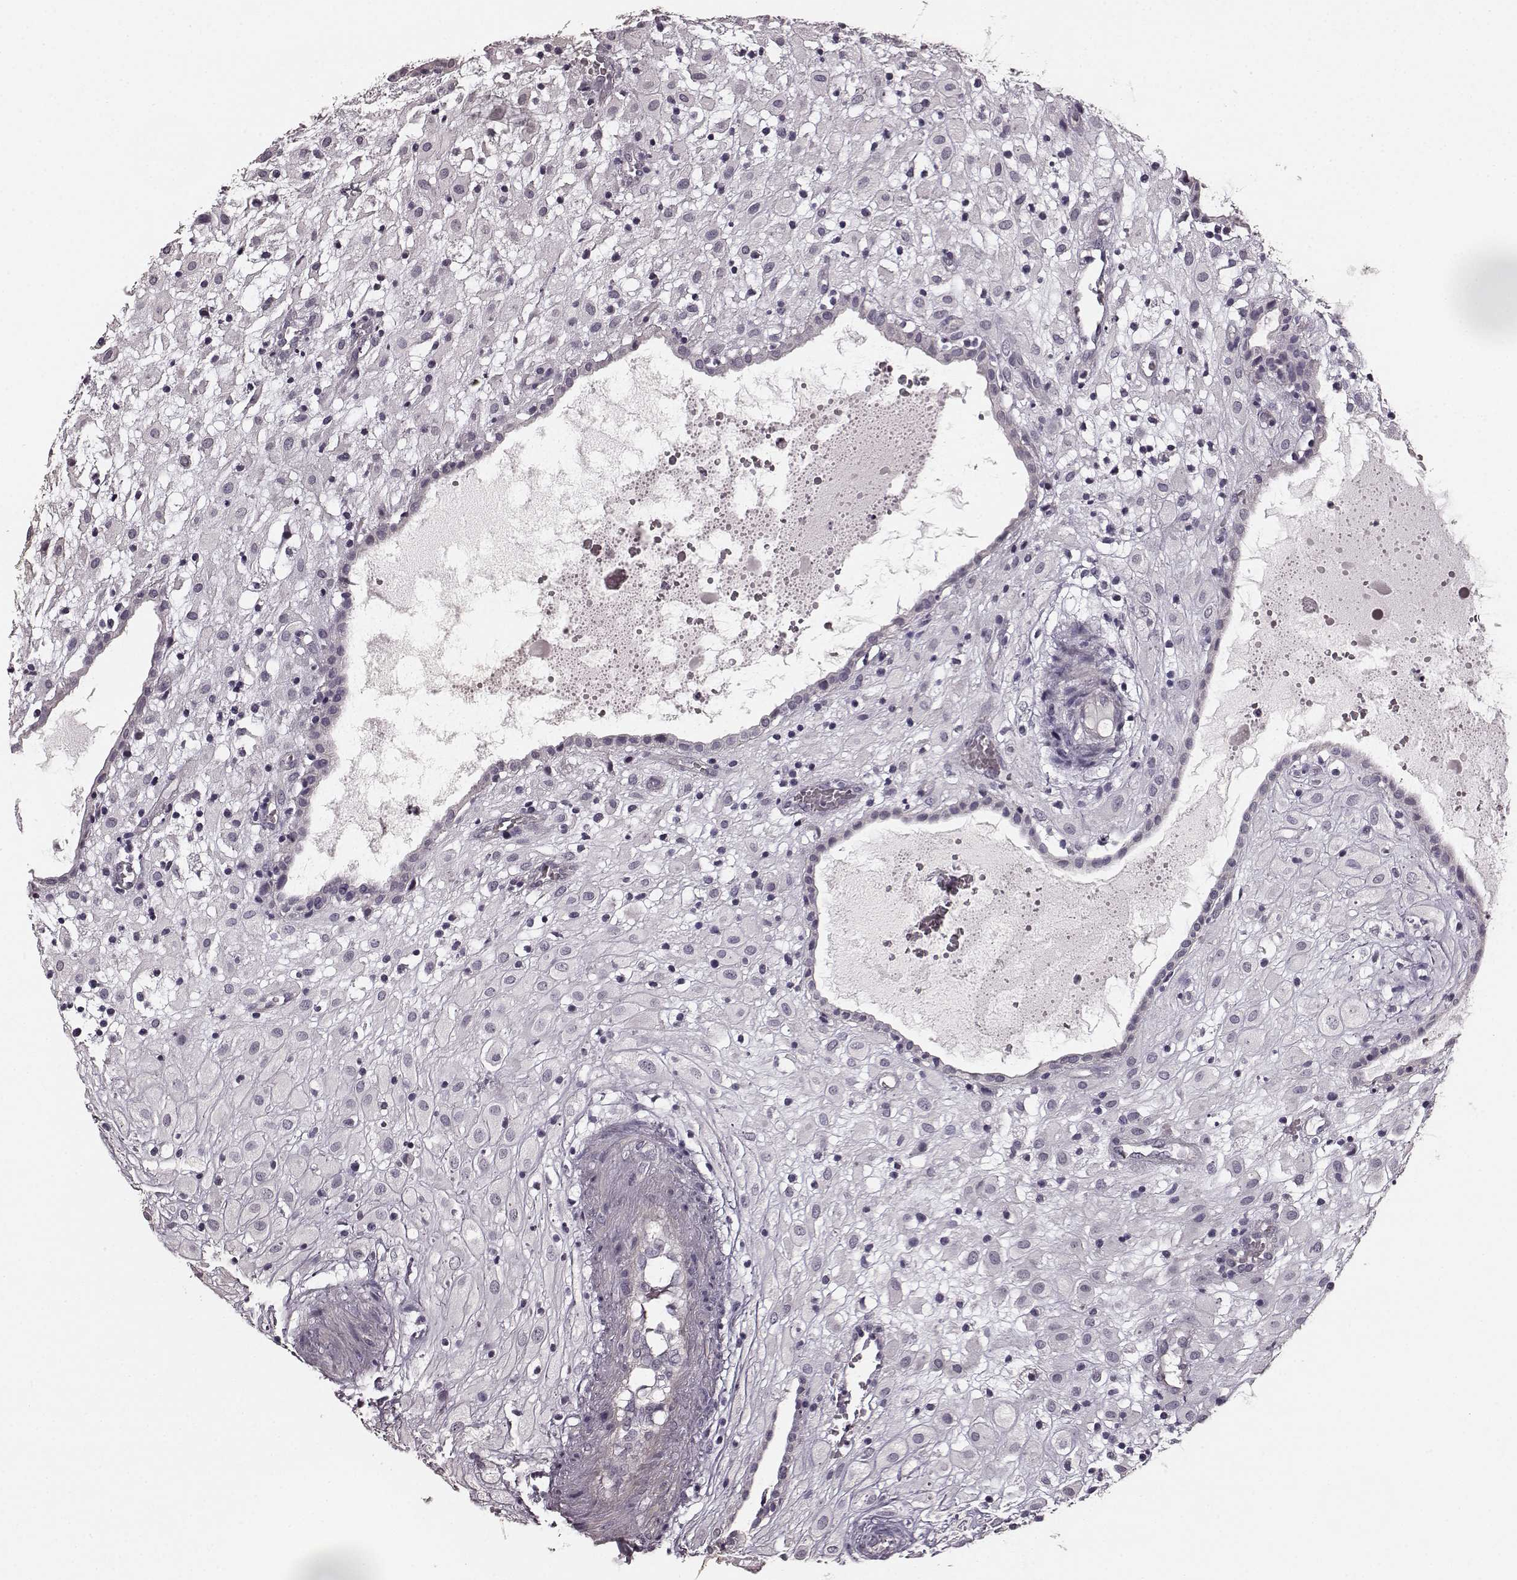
{"staining": {"intensity": "negative", "quantity": "none", "location": "none"}, "tissue": "placenta", "cell_type": "Decidual cells", "image_type": "normal", "snomed": [{"axis": "morphology", "description": "Normal tissue, NOS"}, {"axis": "topography", "description": "Placenta"}], "caption": "Immunohistochemical staining of benign human placenta shows no significant staining in decidual cells.", "gene": "RIT2", "patient": {"sex": "female", "age": 24}}